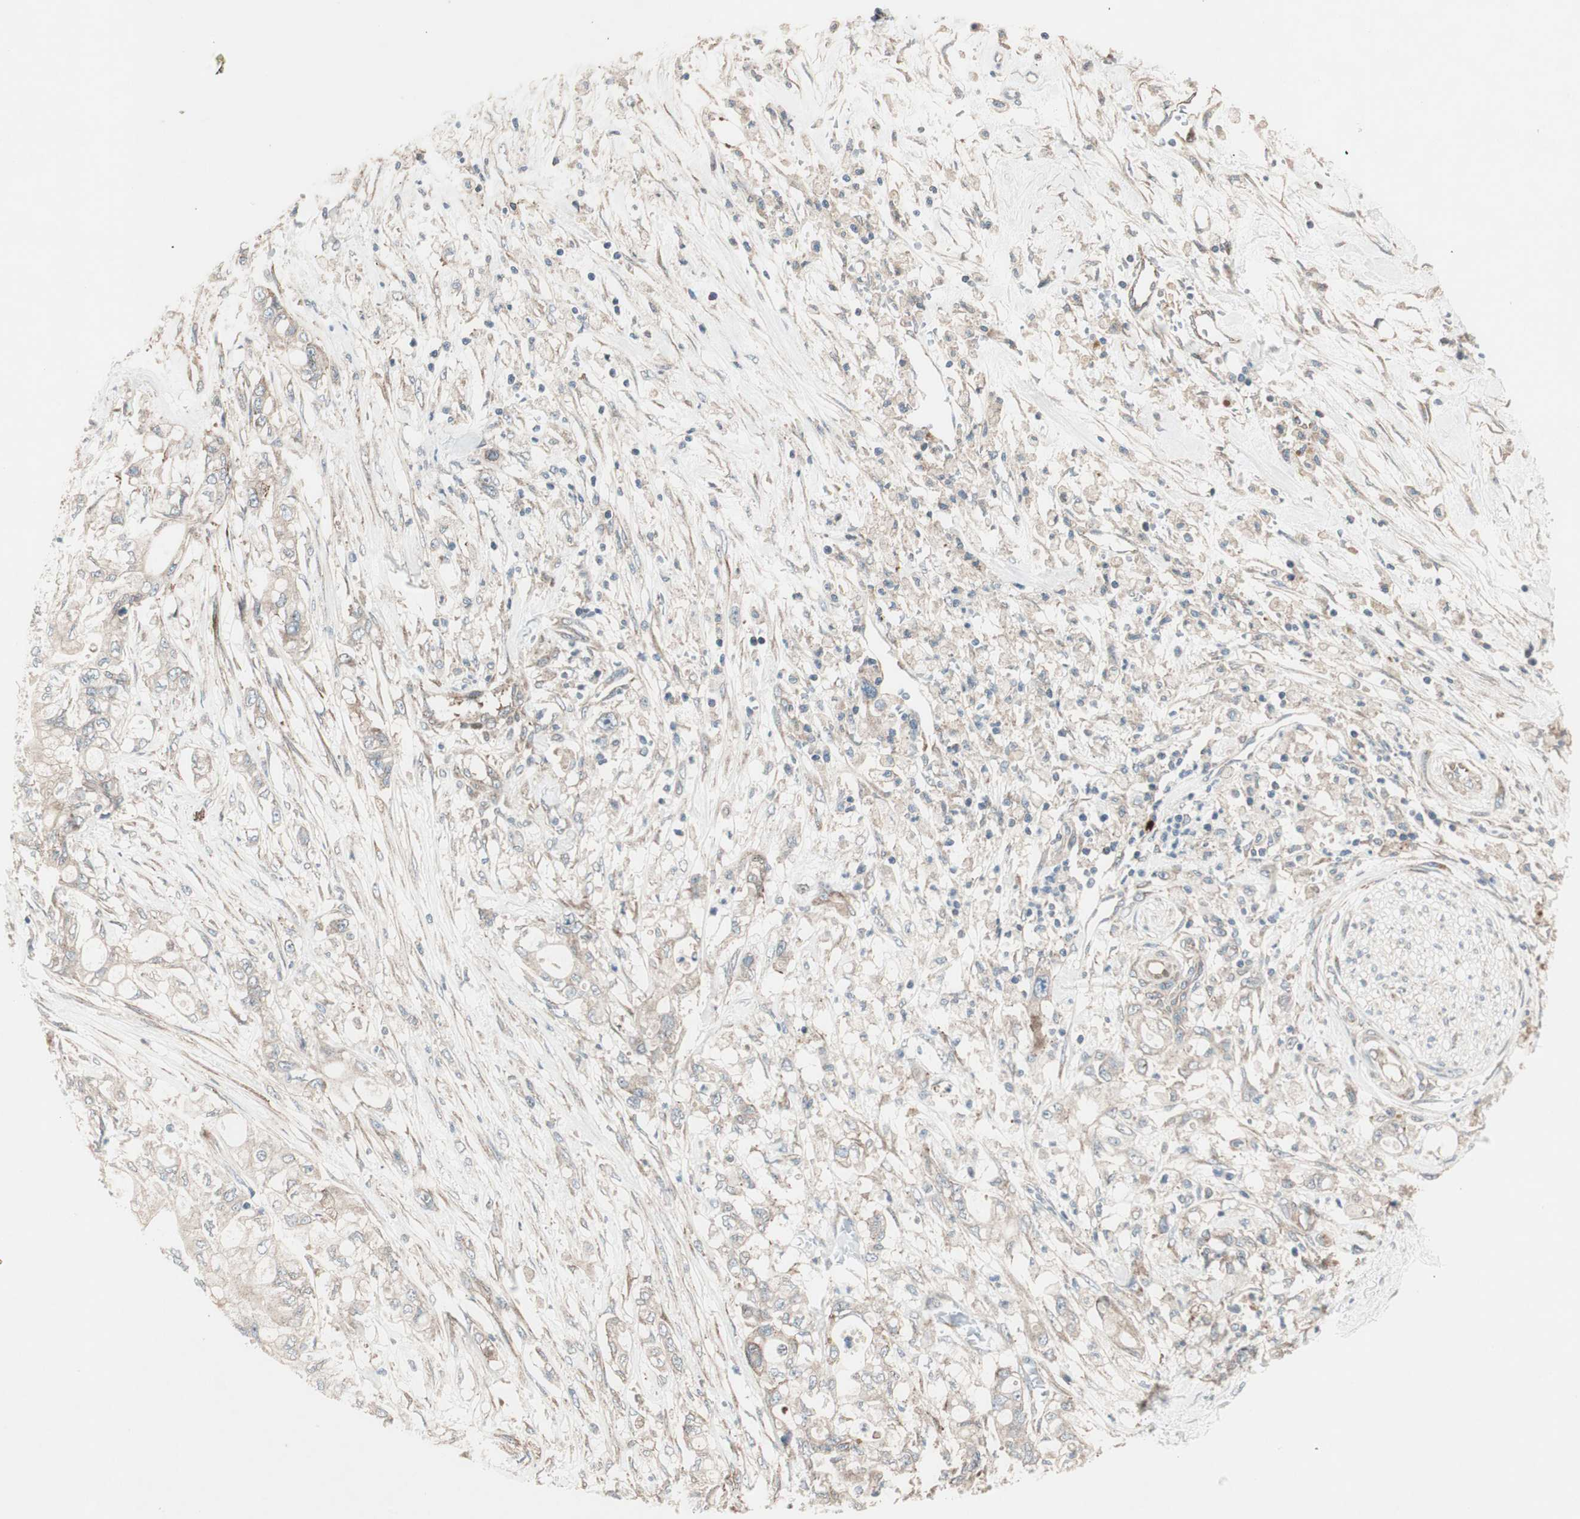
{"staining": {"intensity": "weak", "quantity": ">75%", "location": "cytoplasmic/membranous"}, "tissue": "pancreatic cancer", "cell_type": "Tumor cells", "image_type": "cancer", "snomed": [{"axis": "morphology", "description": "Adenocarcinoma, NOS"}, {"axis": "topography", "description": "Pancreas"}], "caption": "High-magnification brightfield microscopy of adenocarcinoma (pancreatic) stained with DAB (brown) and counterstained with hematoxylin (blue). tumor cells exhibit weak cytoplasmic/membranous positivity is seen in about>75% of cells. The staining is performed using DAB brown chromogen to label protein expression. The nuclei are counter-stained blue using hematoxylin.", "gene": "CCL14", "patient": {"sex": "male", "age": 79}}